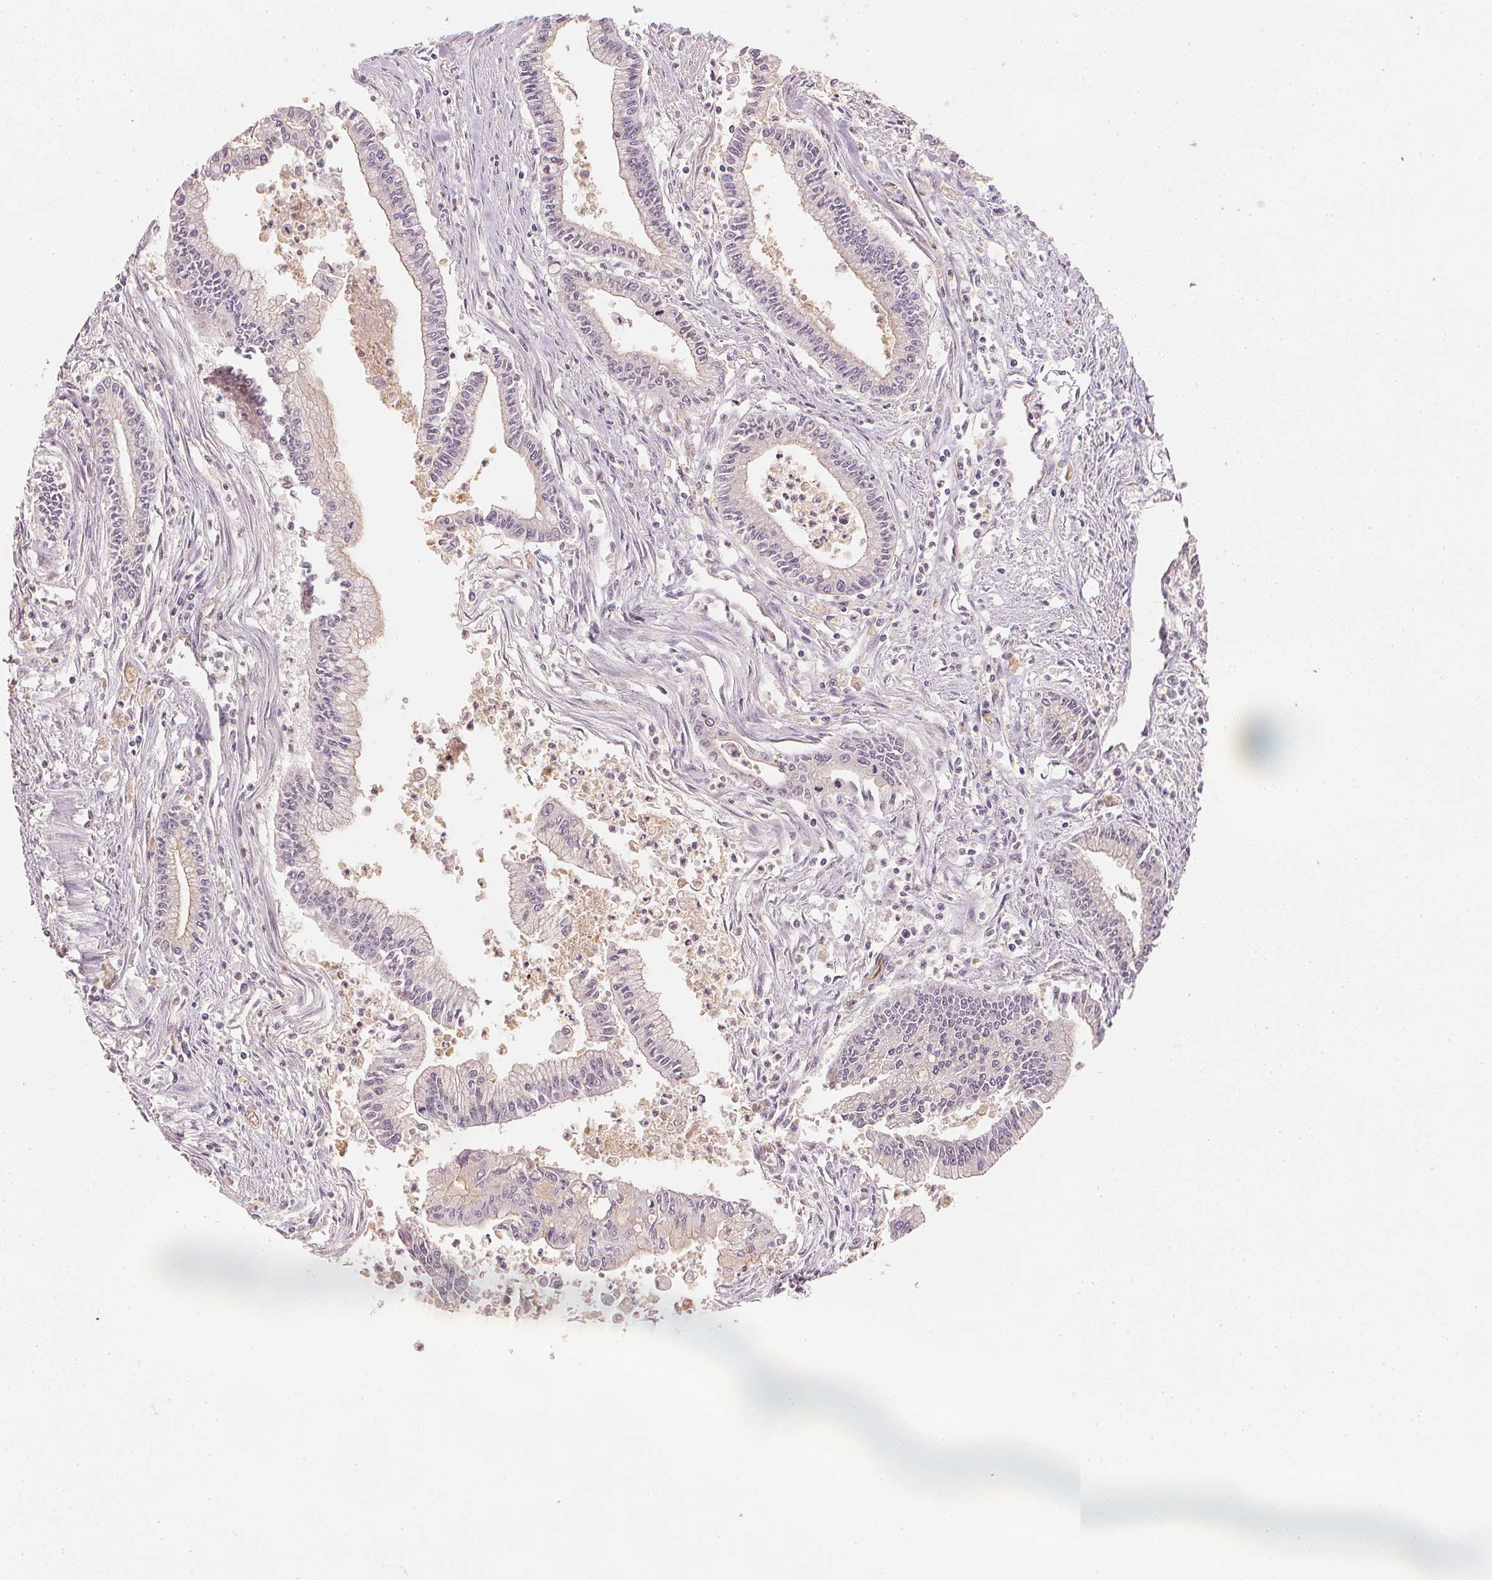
{"staining": {"intensity": "negative", "quantity": "none", "location": "none"}, "tissue": "pancreatic cancer", "cell_type": "Tumor cells", "image_type": "cancer", "snomed": [{"axis": "morphology", "description": "Adenocarcinoma, NOS"}, {"axis": "topography", "description": "Pancreas"}], "caption": "The immunohistochemistry (IHC) histopathology image has no significant positivity in tumor cells of adenocarcinoma (pancreatic) tissue.", "gene": "CIB1", "patient": {"sex": "female", "age": 65}}